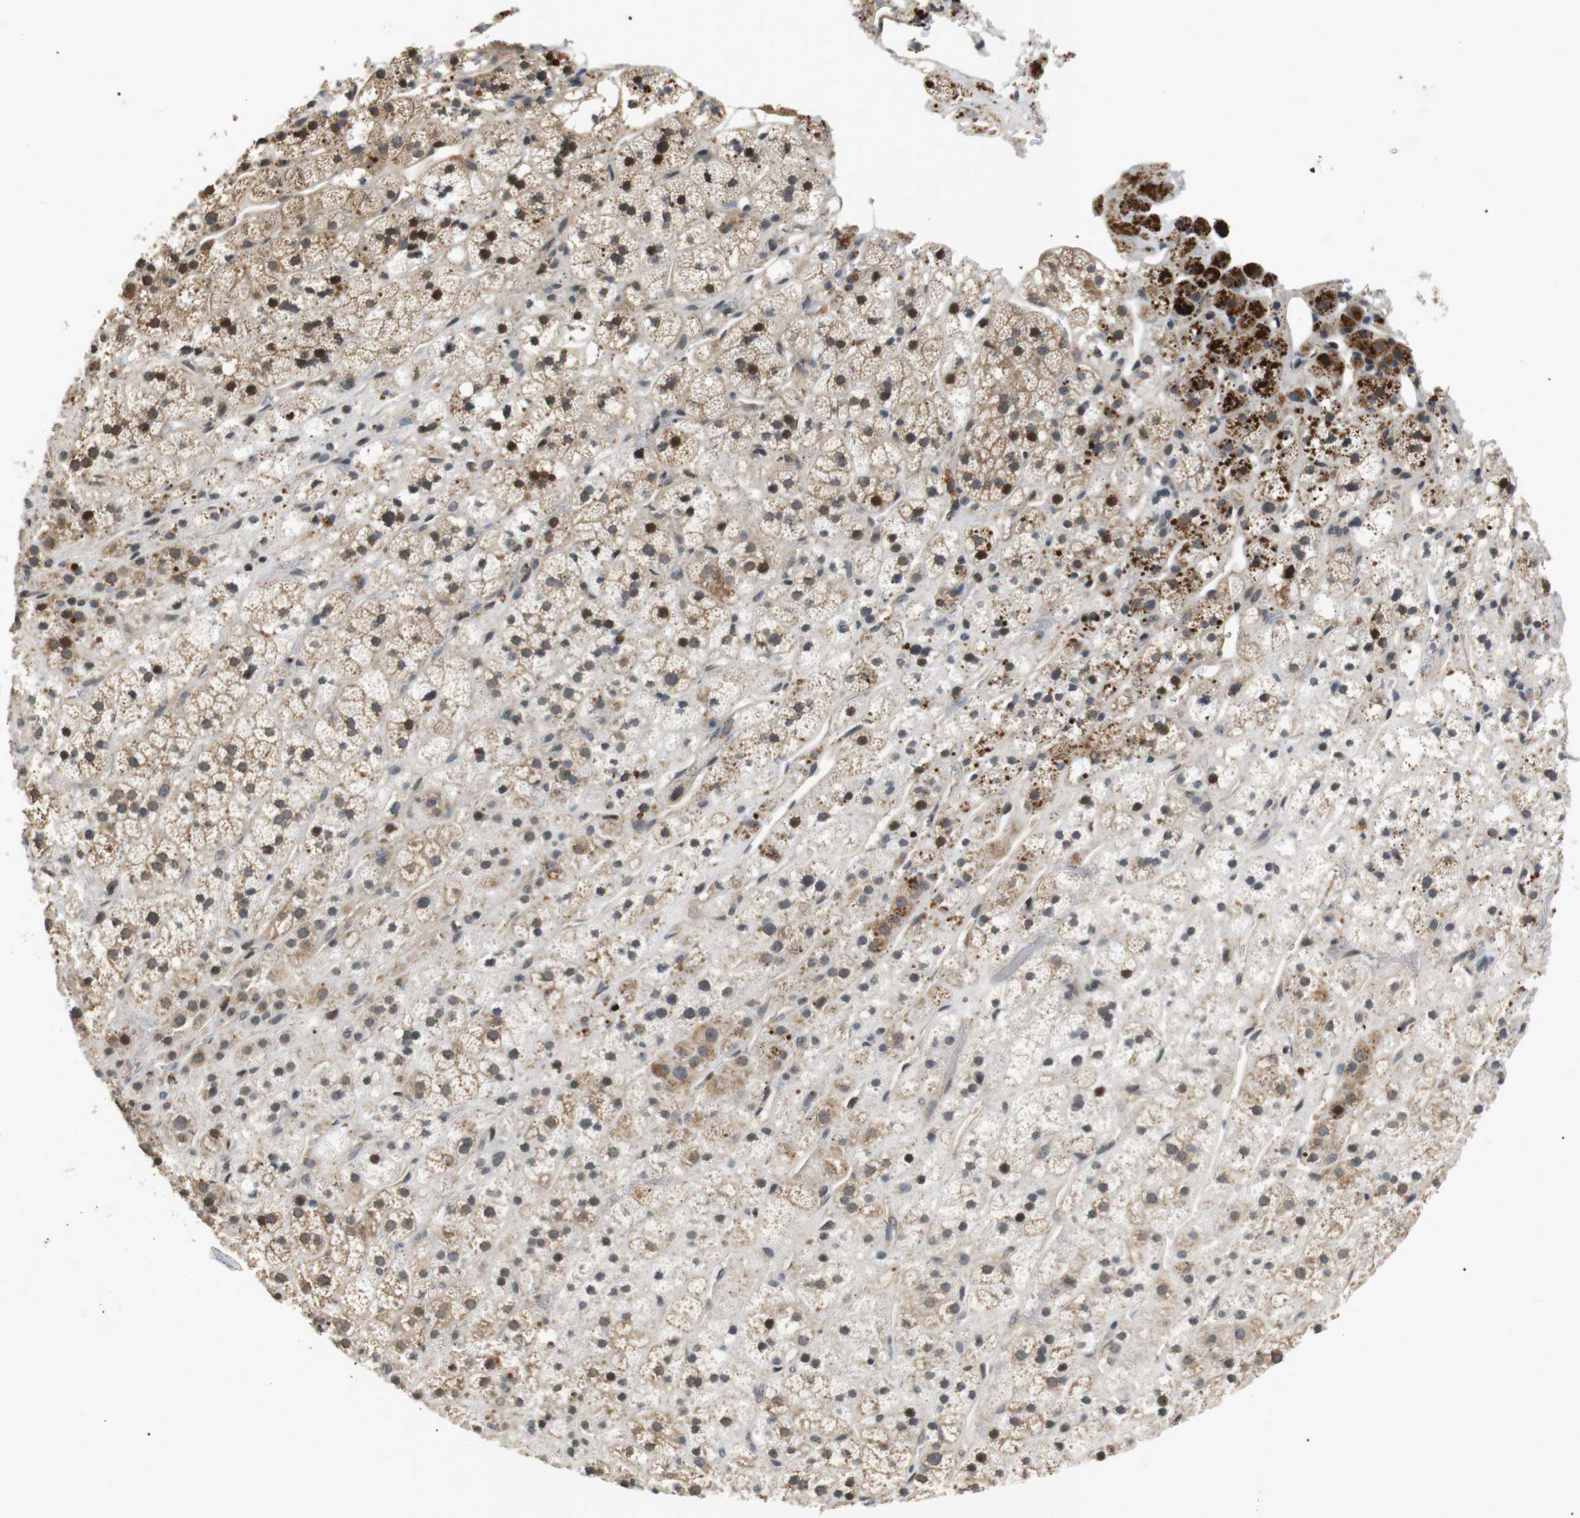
{"staining": {"intensity": "moderate", "quantity": ">75%", "location": "cytoplasmic/membranous"}, "tissue": "adrenal gland", "cell_type": "Glandular cells", "image_type": "normal", "snomed": [{"axis": "morphology", "description": "Normal tissue, NOS"}, {"axis": "topography", "description": "Adrenal gland"}], "caption": "The photomicrograph demonstrates staining of unremarkable adrenal gland, revealing moderate cytoplasmic/membranous protein positivity (brown color) within glandular cells. Immunohistochemistry stains the protein in brown and the nuclei are stained blue.", "gene": "HSPA13", "patient": {"sex": "male", "age": 56}}